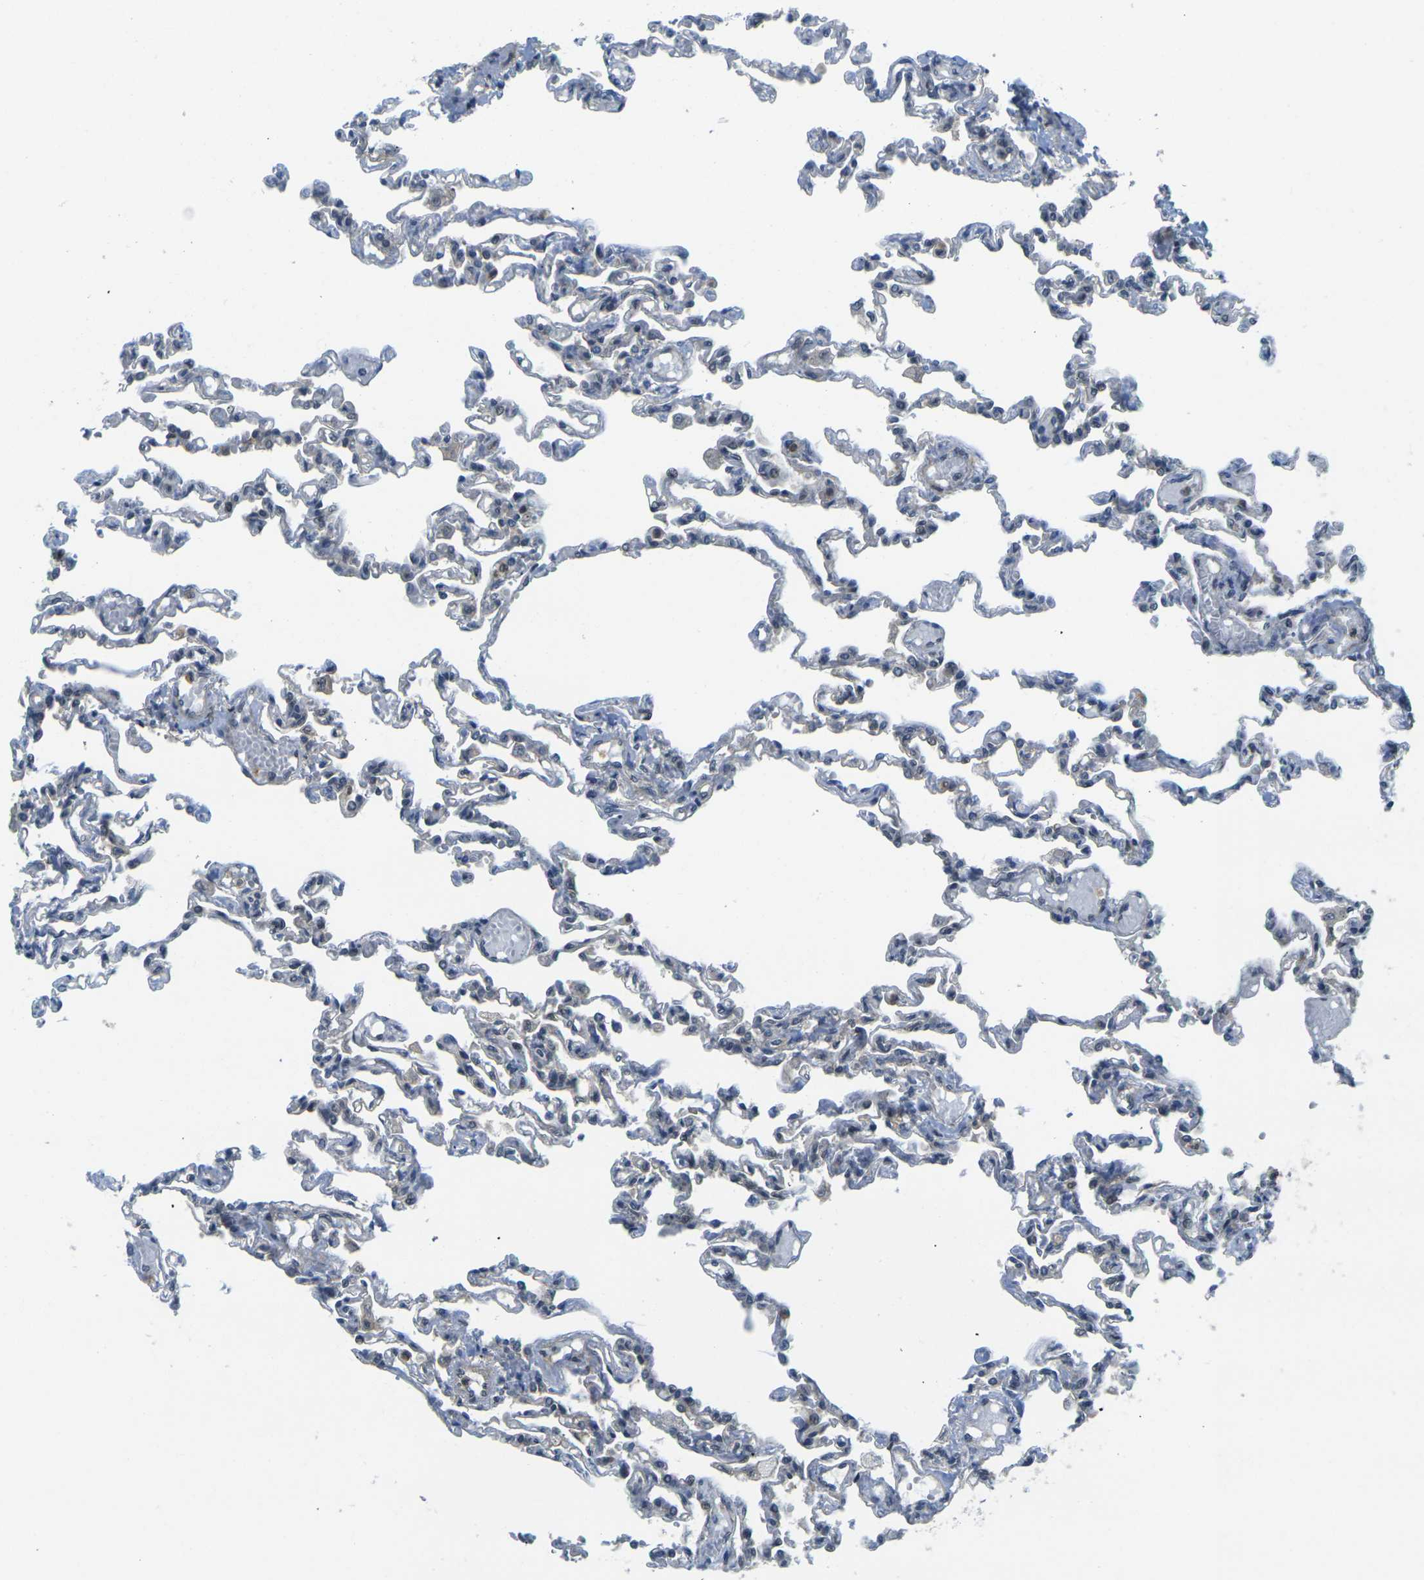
{"staining": {"intensity": "moderate", "quantity": "<25%", "location": "cytoplasmic/membranous"}, "tissue": "lung", "cell_type": "Alveolar cells", "image_type": "normal", "snomed": [{"axis": "morphology", "description": "Normal tissue, NOS"}, {"axis": "topography", "description": "Lung"}], "caption": "Moderate cytoplasmic/membranous protein positivity is present in approximately <25% of alveolar cells in lung.", "gene": "KCTD10", "patient": {"sex": "male", "age": 21}}